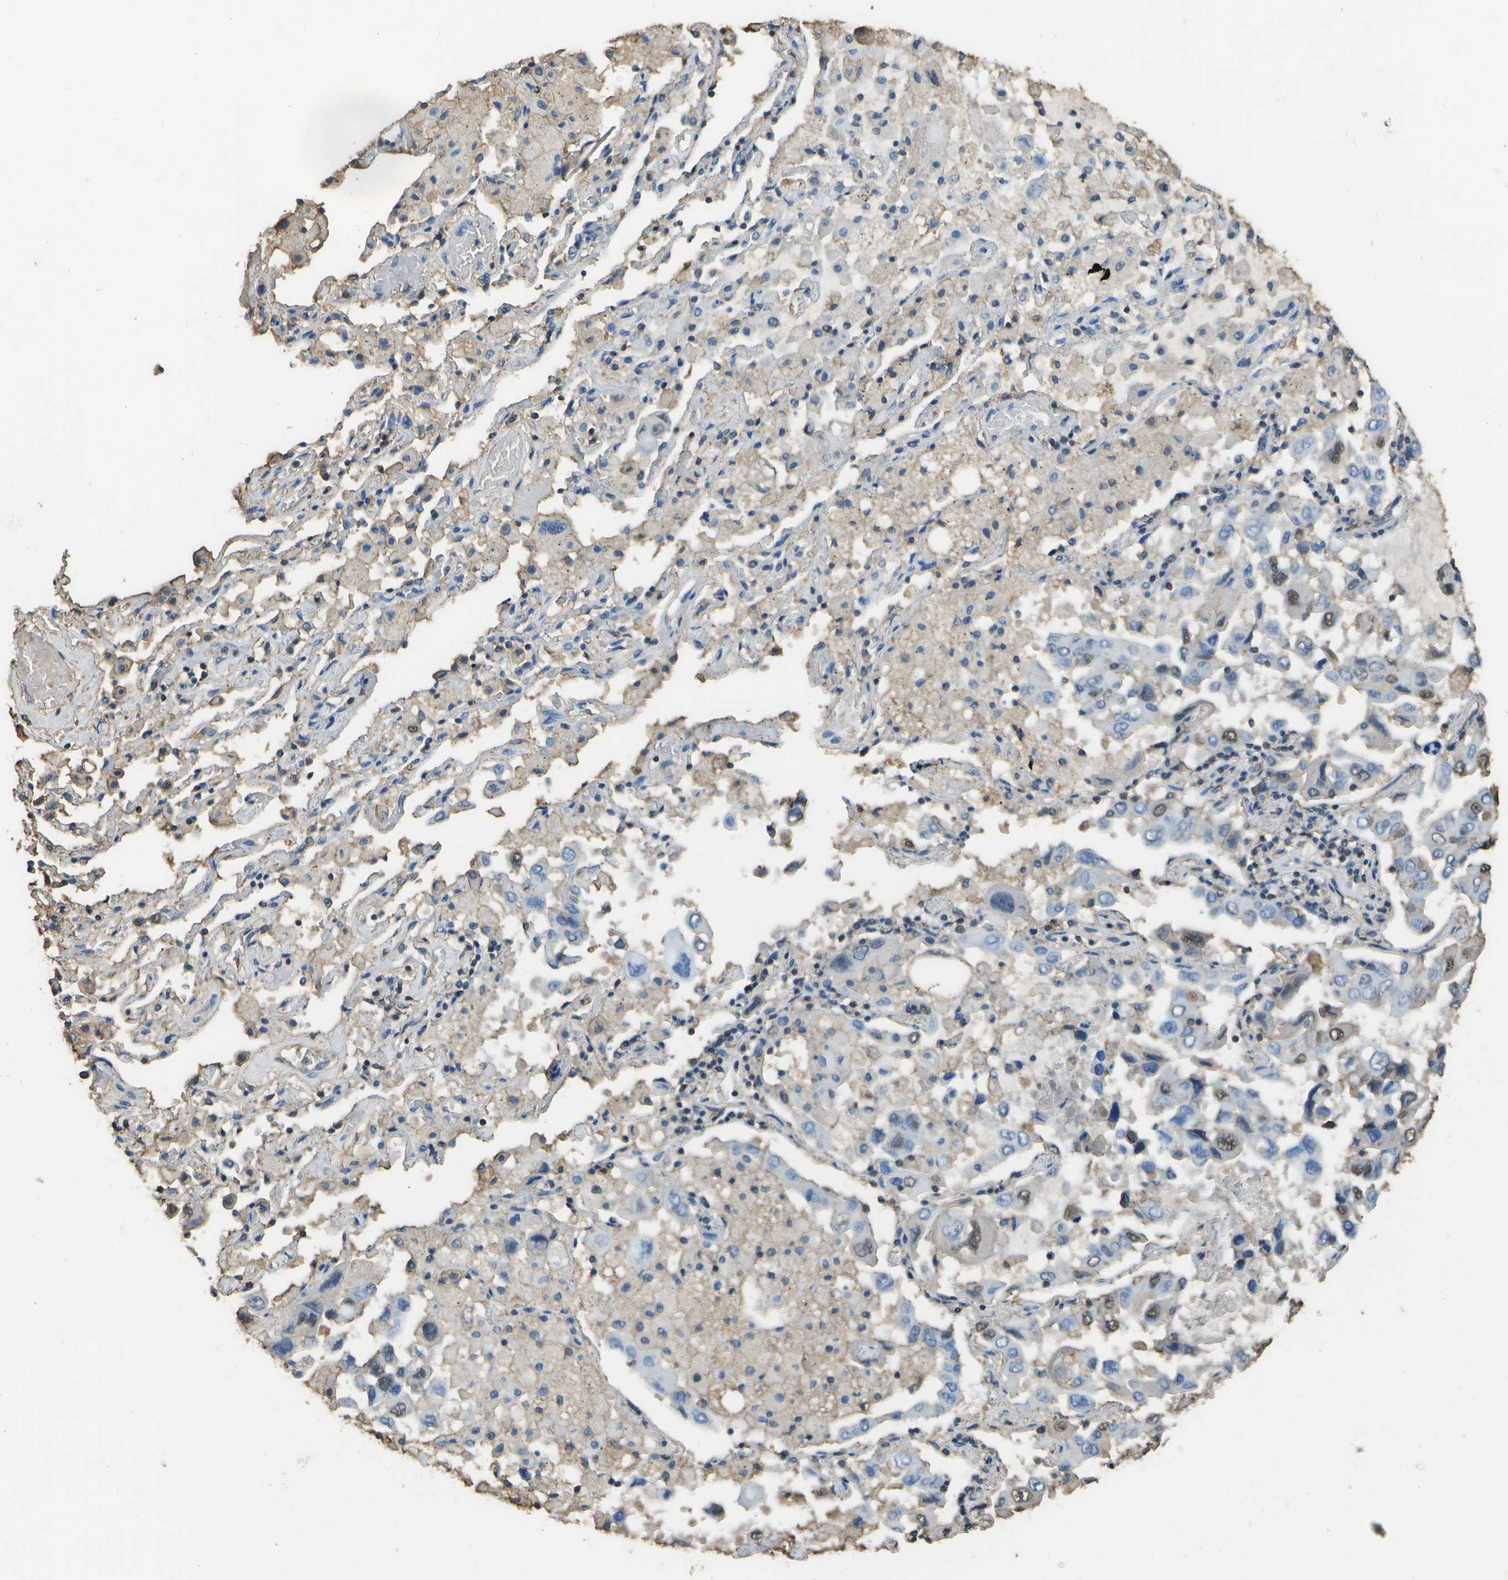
{"staining": {"intensity": "moderate", "quantity": "<25%", "location": "nuclear"}, "tissue": "lung cancer", "cell_type": "Tumor cells", "image_type": "cancer", "snomed": [{"axis": "morphology", "description": "Adenocarcinoma, NOS"}, {"axis": "topography", "description": "Lung"}], "caption": "Lung cancer (adenocarcinoma) stained with a protein marker displays moderate staining in tumor cells.", "gene": "CYP4F11", "patient": {"sex": "male", "age": 64}}